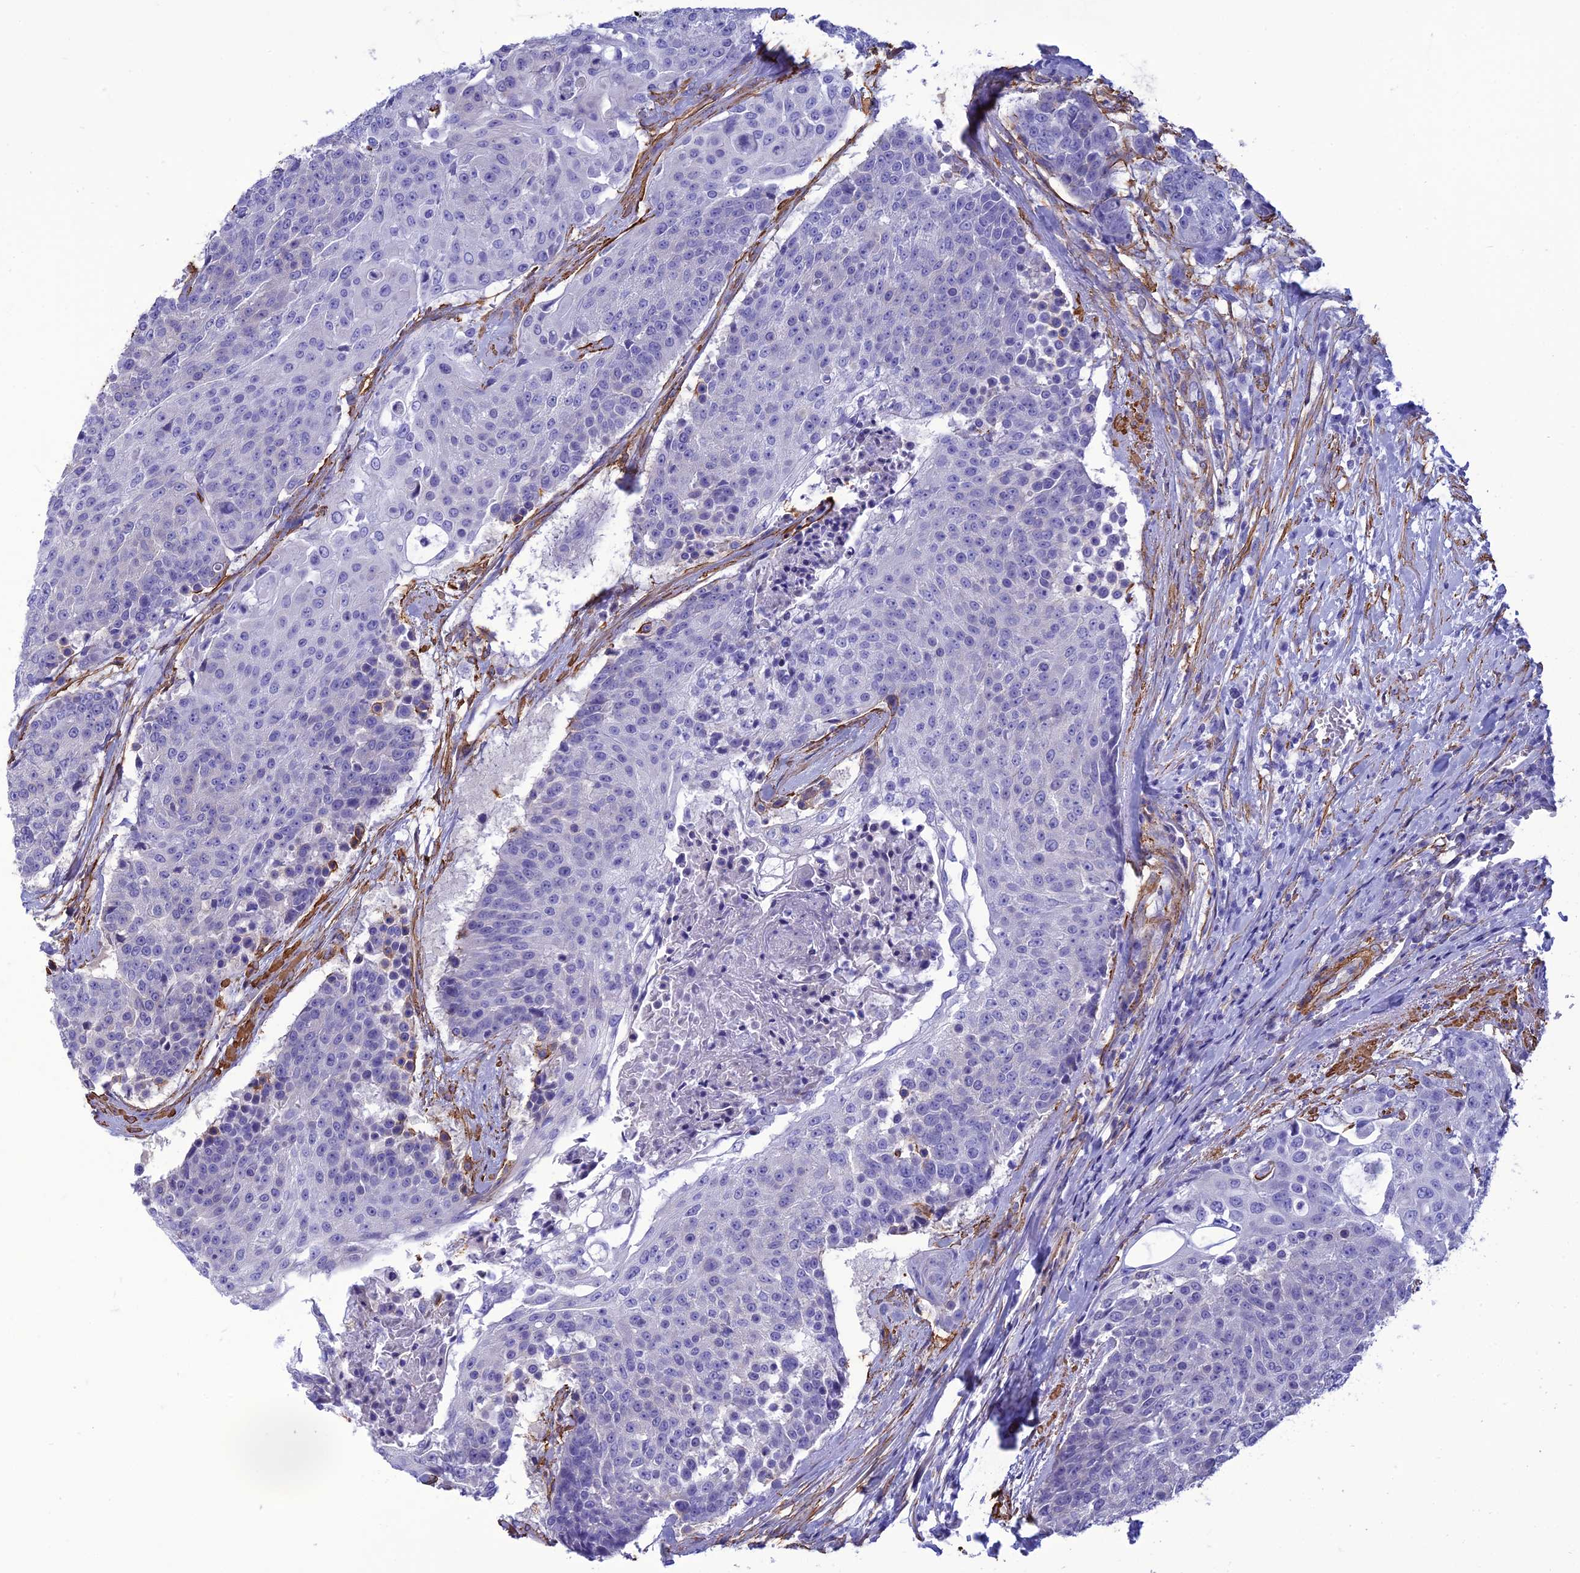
{"staining": {"intensity": "negative", "quantity": "none", "location": "none"}, "tissue": "urothelial cancer", "cell_type": "Tumor cells", "image_type": "cancer", "snomed": [{"axis": "morphology", "description": "Urothelial carcinoma, High grade"}, {"axis": "topography", "description": "Urinary bladder"}], "caption": "Tumor cells show no significant protein positivity in urothelial cancer.", "gene": "NKD1", "patient": {"sex": "female", "age": 63}}